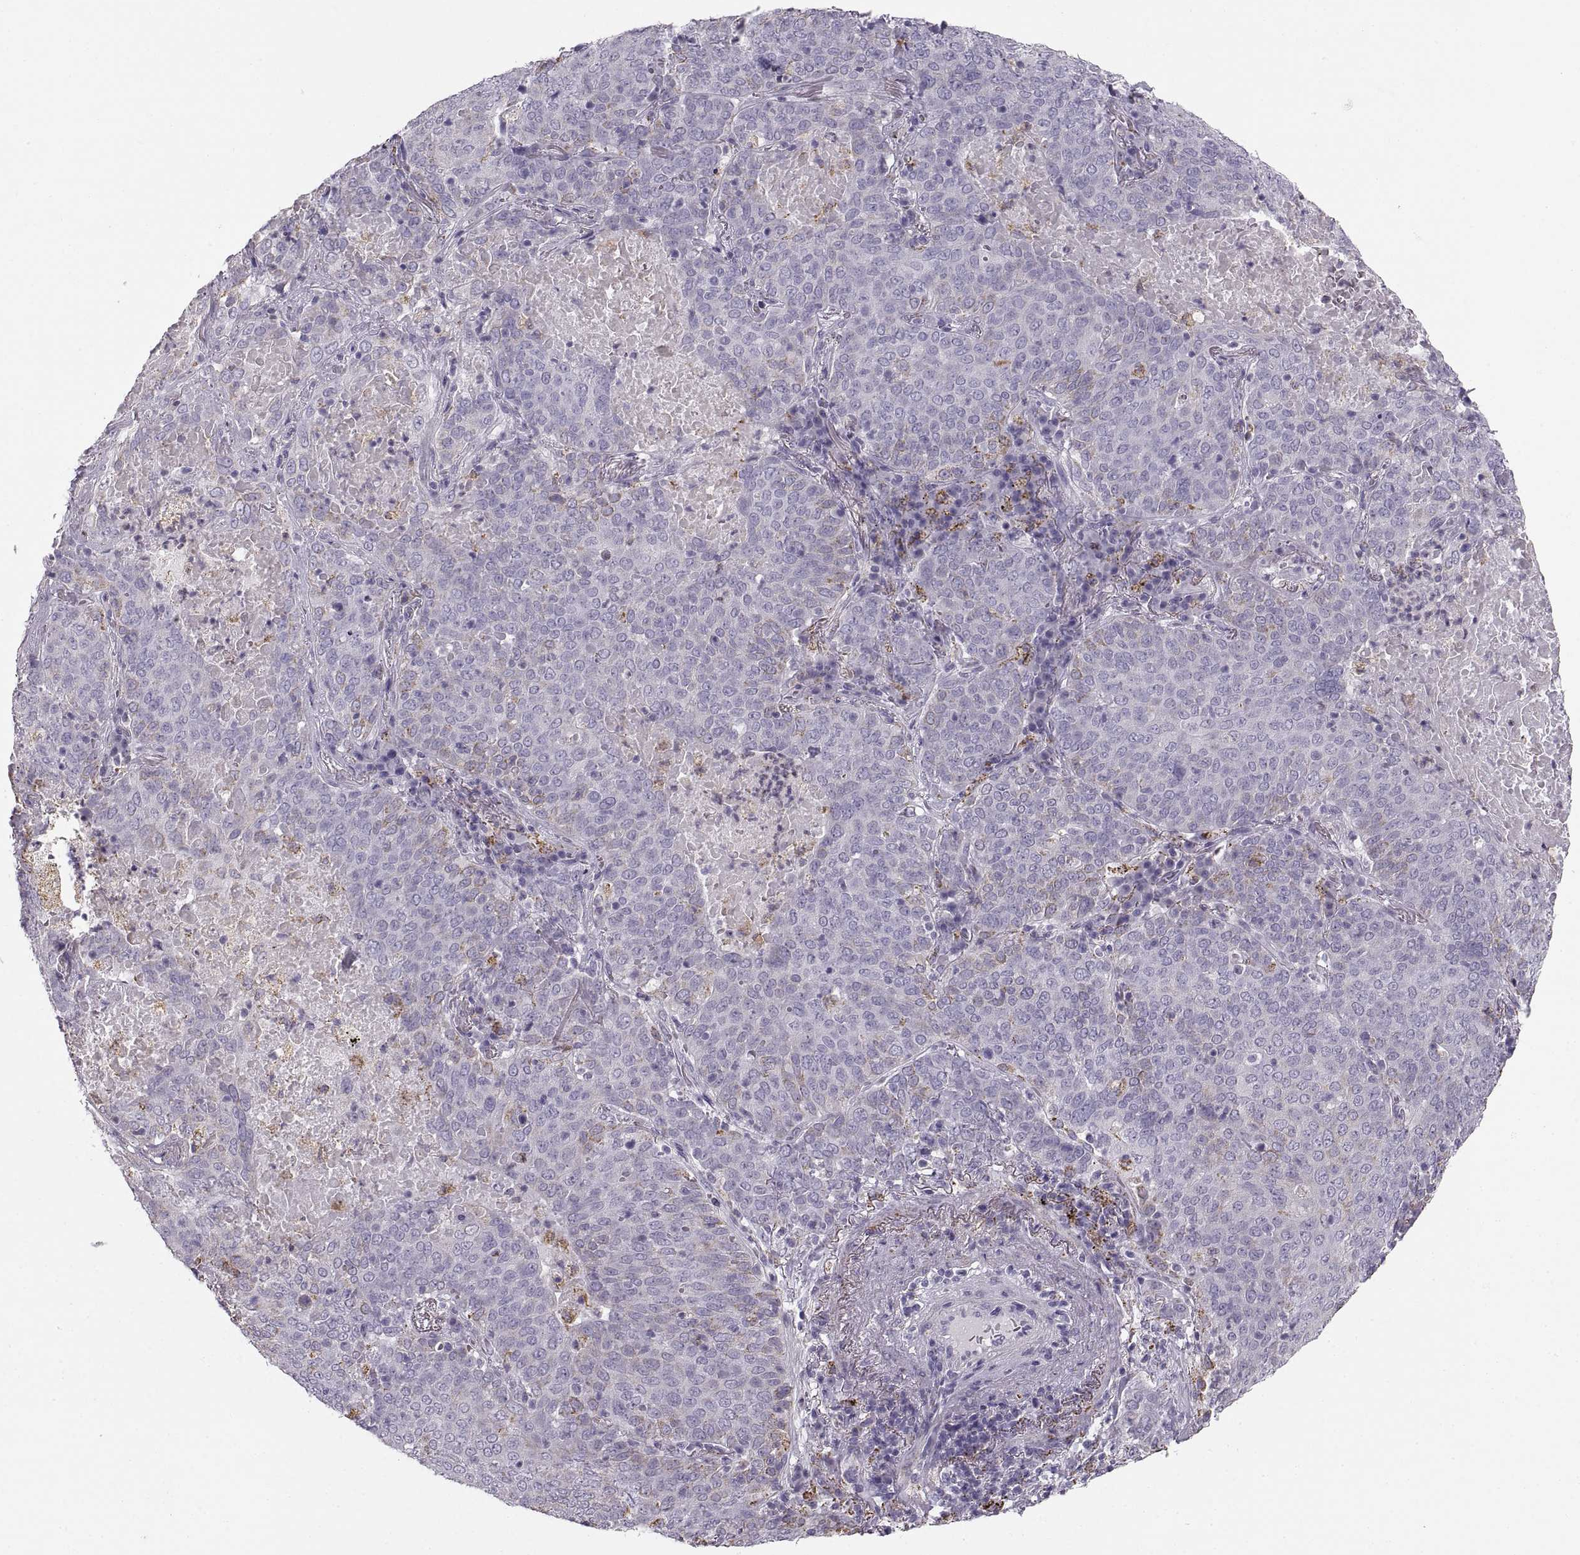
{"staining": {"intensity": "negative", "quantity": "none", "location": "none"}, "tissue": "lung cancer", "cell_type": "Tumor cells", "image_type": "cancer", "snomed": [{"axis": "morphology", "description": "Squamous cell carcinoma, NOS"}, {"axis": "topography", "description": "Lung"}], "caption": "There is no significant staining in tumor cells of lung cancer.", "gene": "COL9A3", "patient": {"sex": "male", "age": 82}}